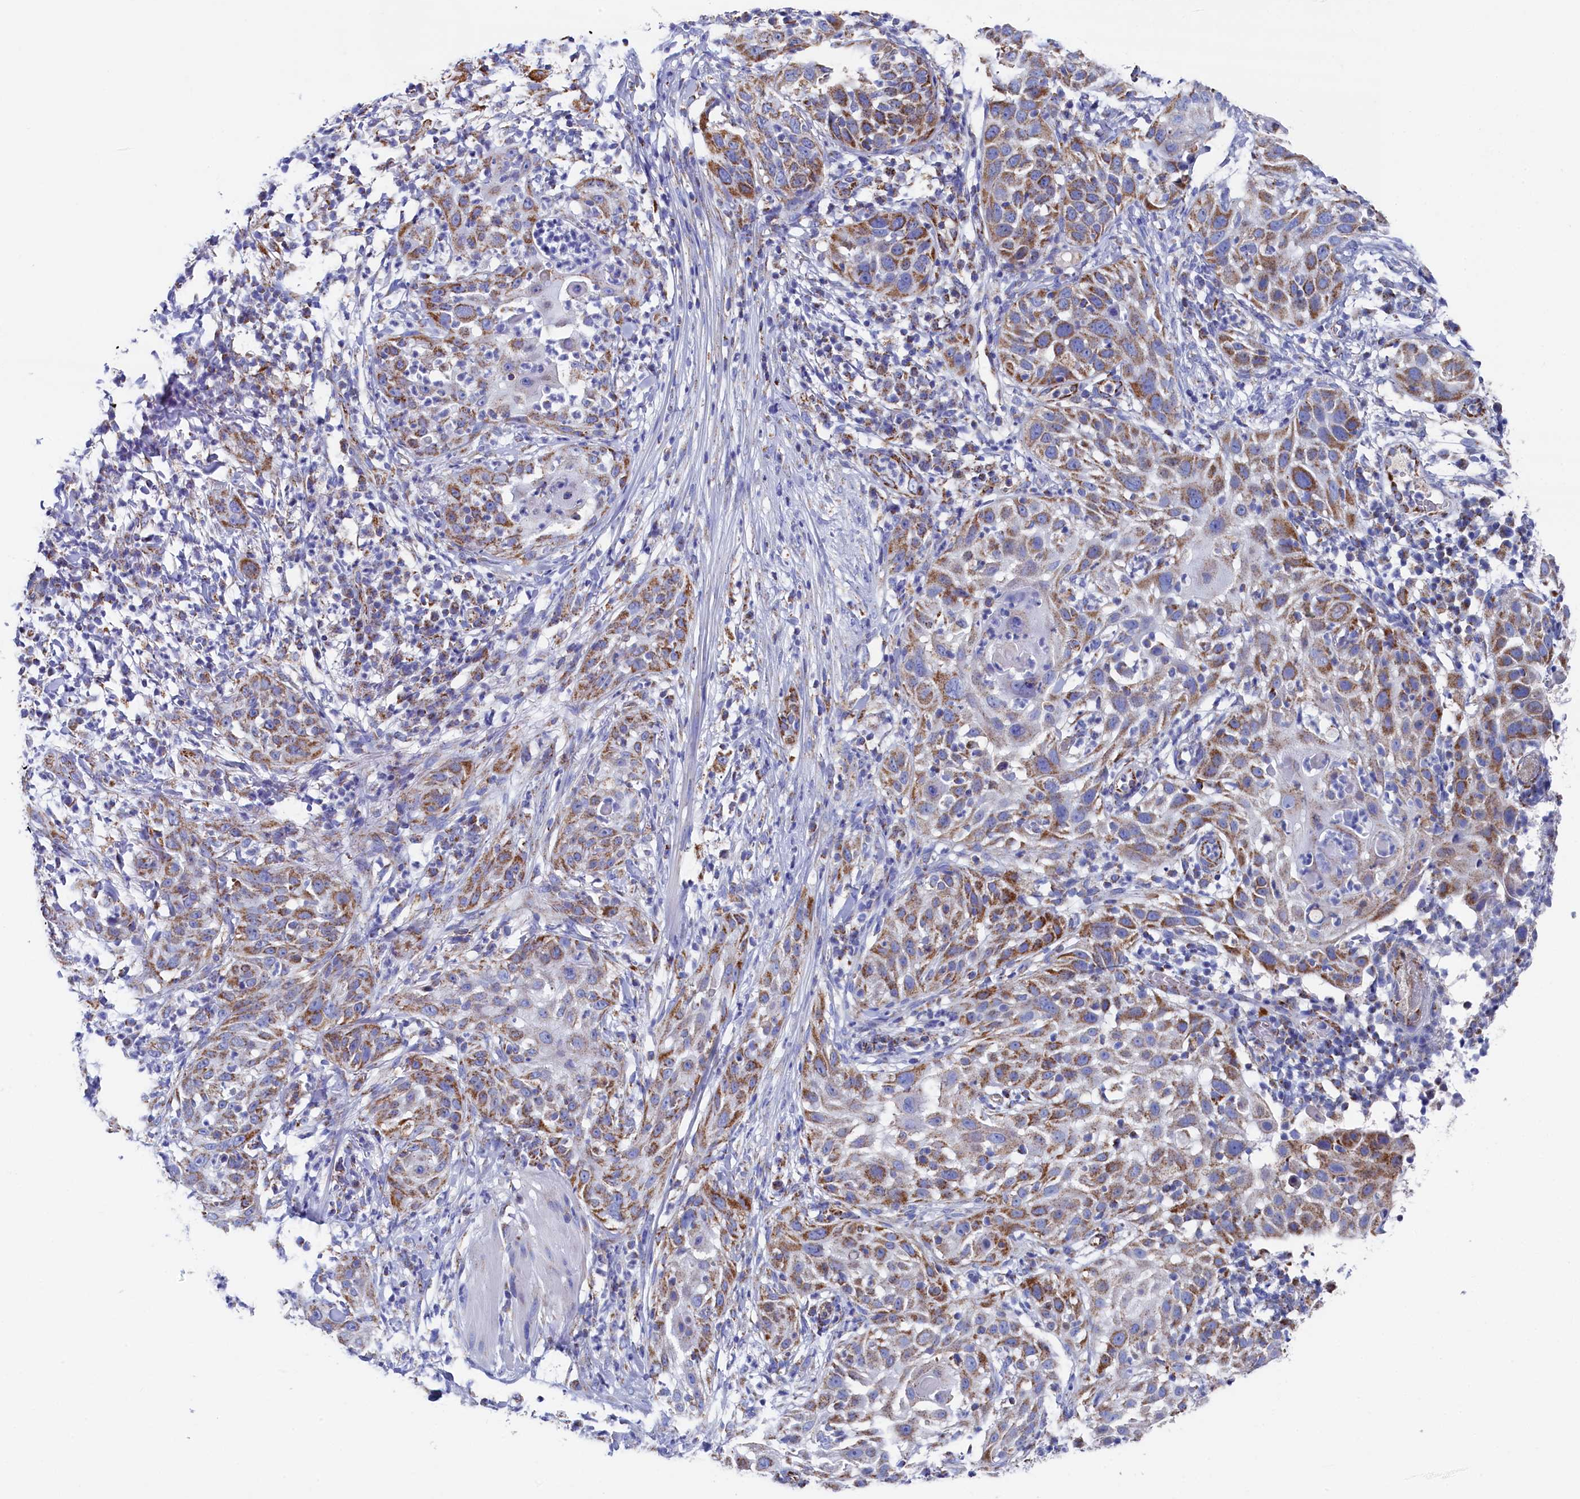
{"staining": {"intensity": "moderate", "quantity": ">75%", "location": "cytoplasmic/membranous"}, "tissue": "skin cancer", "cell_type": "Tumor cells", "image_type": "cancer", "snomed": [{"axis": "morphology", "description": "Squamous cell carcinoma, NOS"}, {"axis": "topography", "description": "Skin"}], "caption": "Protein expression by immunohistochemistry displays moderate cytoplasmic/membranous positivity in approximately >75% of tumor cells in skin cancer.", "gene": "MMAB", "patient": {"sex": "female", "age": 44}}